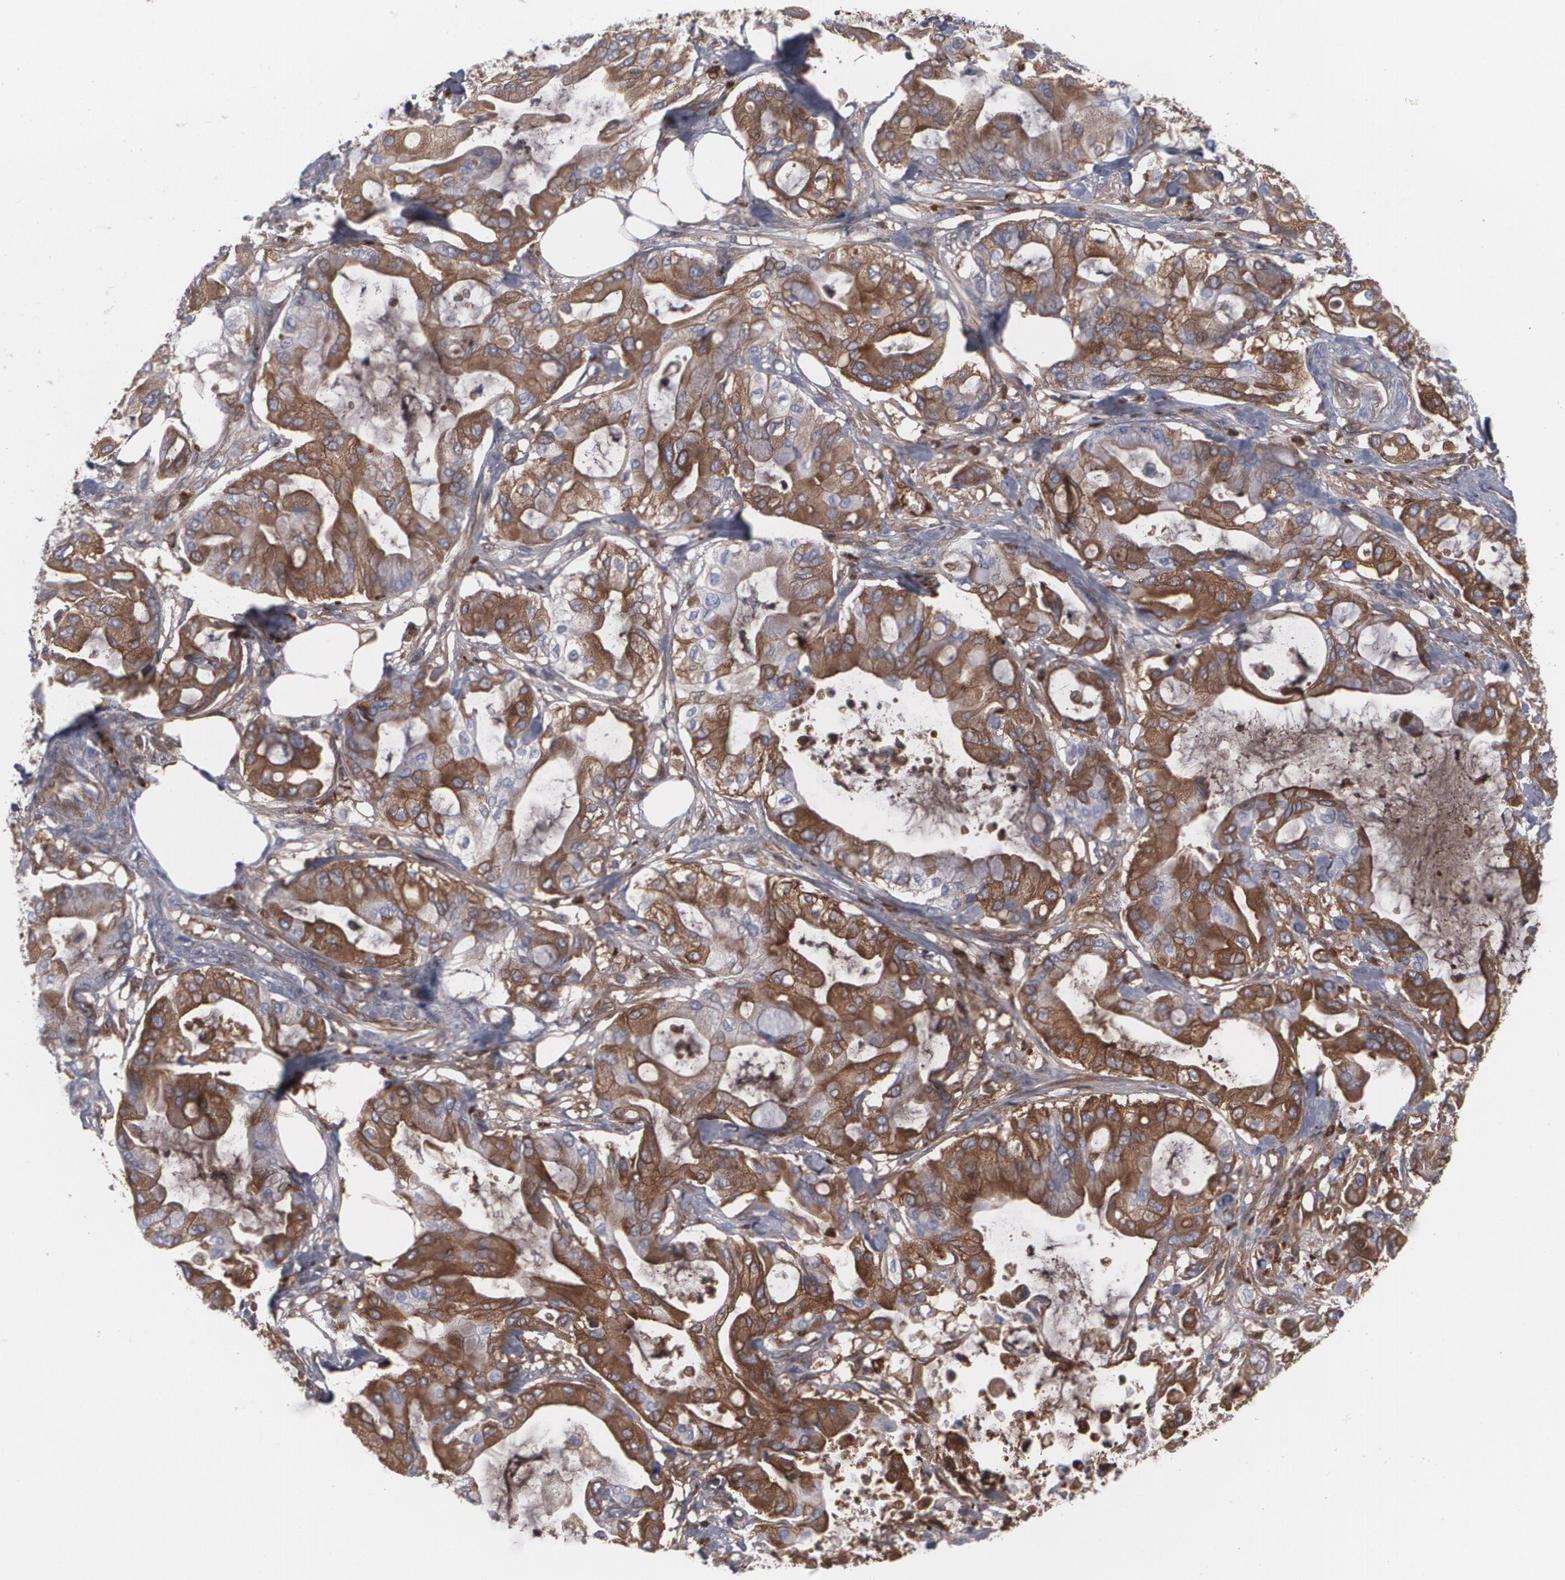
{"staining": {"intensity": "weak", "quantity": "25%-75%", "location": "cytoplasmic/membranous,nuclear"}, "tissue": "pancreatic cancer", "cell_type": "Tumor cells", "image_type": "cancer", "snomed": [{"axis": "morphology", "description": "Adenocarcinoma, NOS"}, {"axis": "morphology", "description": "Adenocarcinoma, metastatic, NOS"}, {"axis": "topography", "description": "Lymph node"}, {"axis": "topography", "description": "Pancreas"}, {"axis": "topography", "description": "Duodenum"}], "caption": "Weak cytoplasmic/membranous and nuclear expression for a protein is seen in approximately 25%-75% of tumor cells of pancreatic cancer (adenocarcinoma) using immunohistochemistry (IHC).", "gene": "LRG1", "patient": {"sex": "female", "age": 64}}